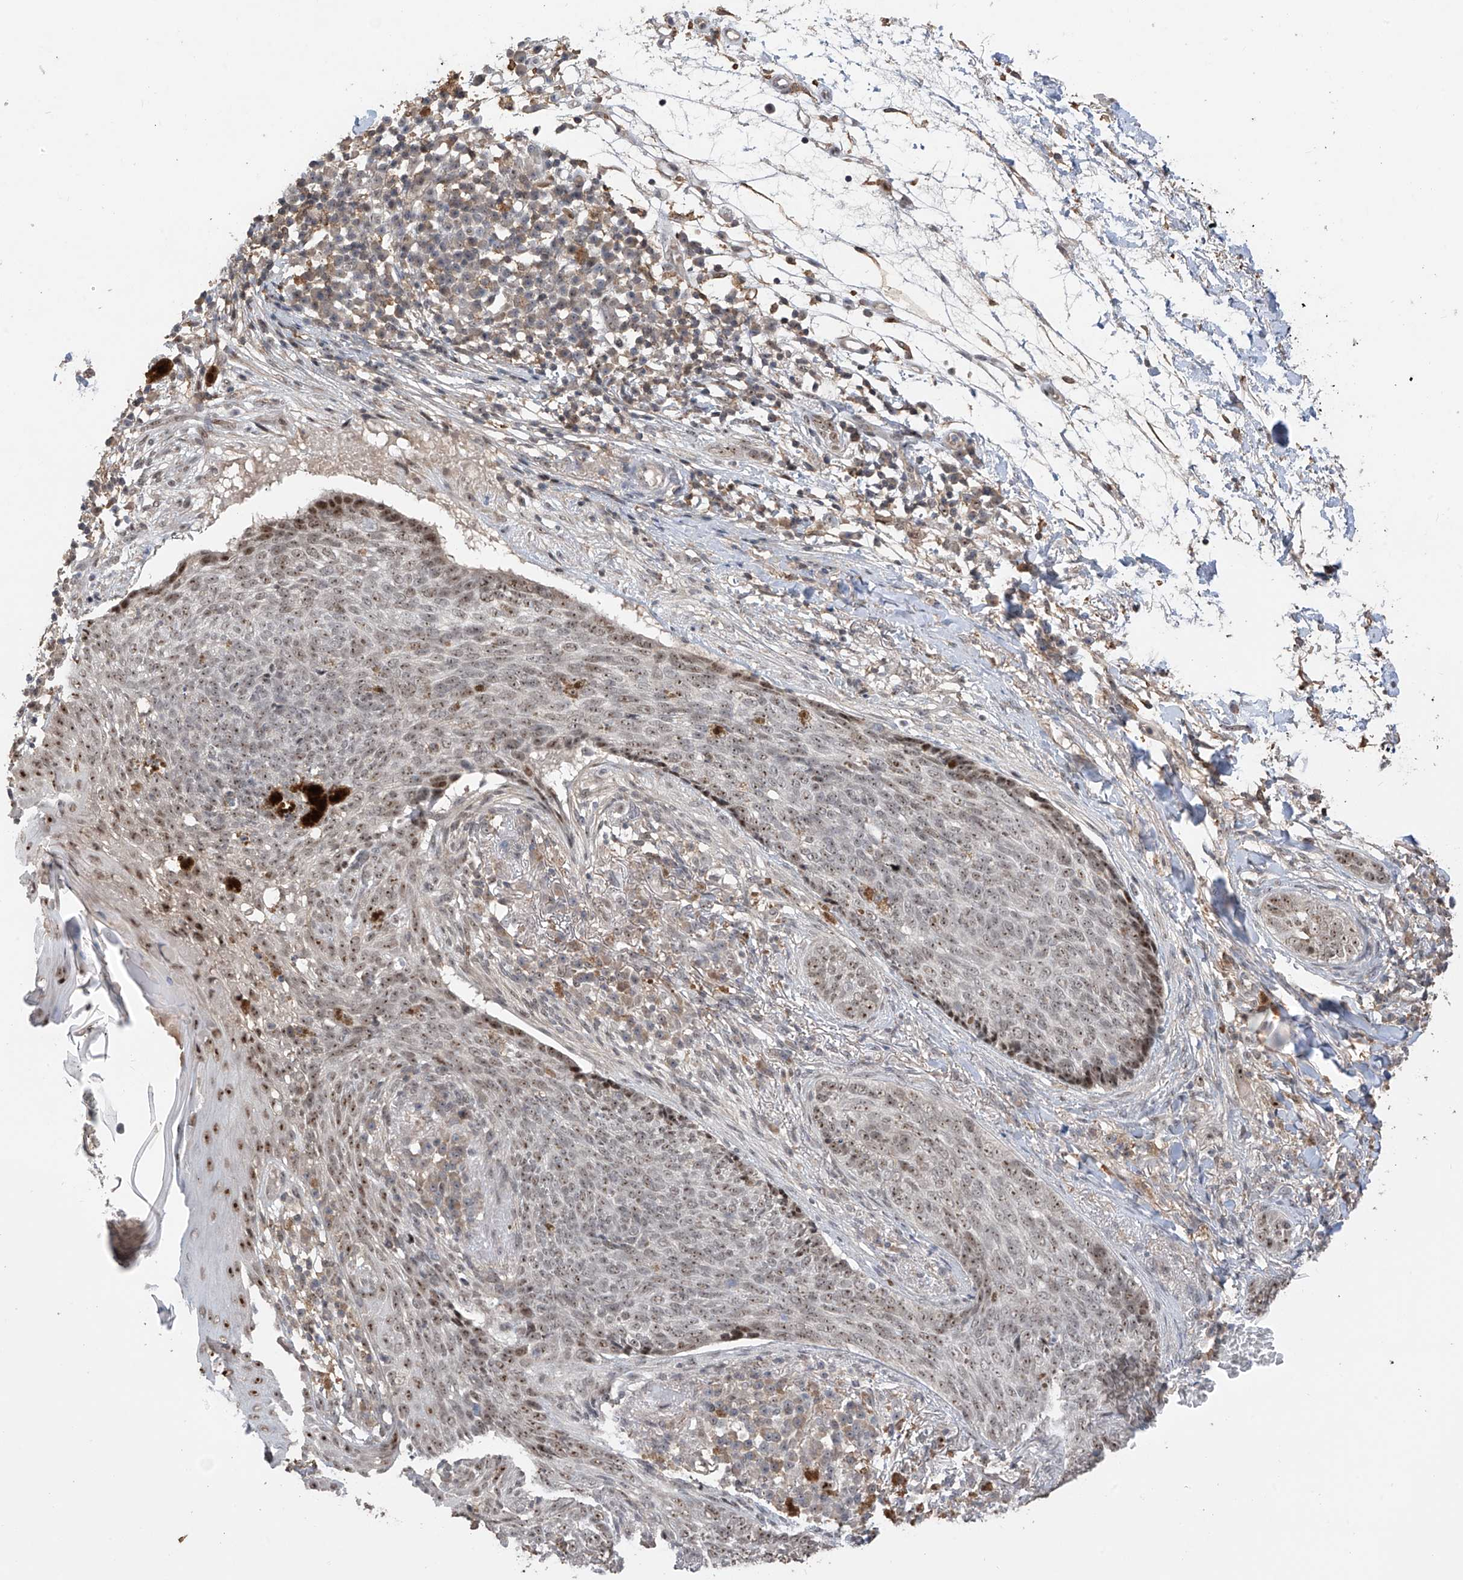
{"staining": {"intensity": "moderate", "quantity": ">75%", "location": "nuclear"}, "tissue": "skin cancer", "cell_type": "Tumor cells", "image_type": "cancer", "snomed": [{"axis": "morphology", "description": "Basal cell carcinoma"}, {"axis": "topography", "description": "Skin"}], "caption": "Moderate nuclear expression for a protein is present in about >75% of tumor cells of basal cell carcinoma (skin) using immunohistochemistry (IHC).", "gene": "C1orf131", "patient": {"sex": "male", "age": 85}}